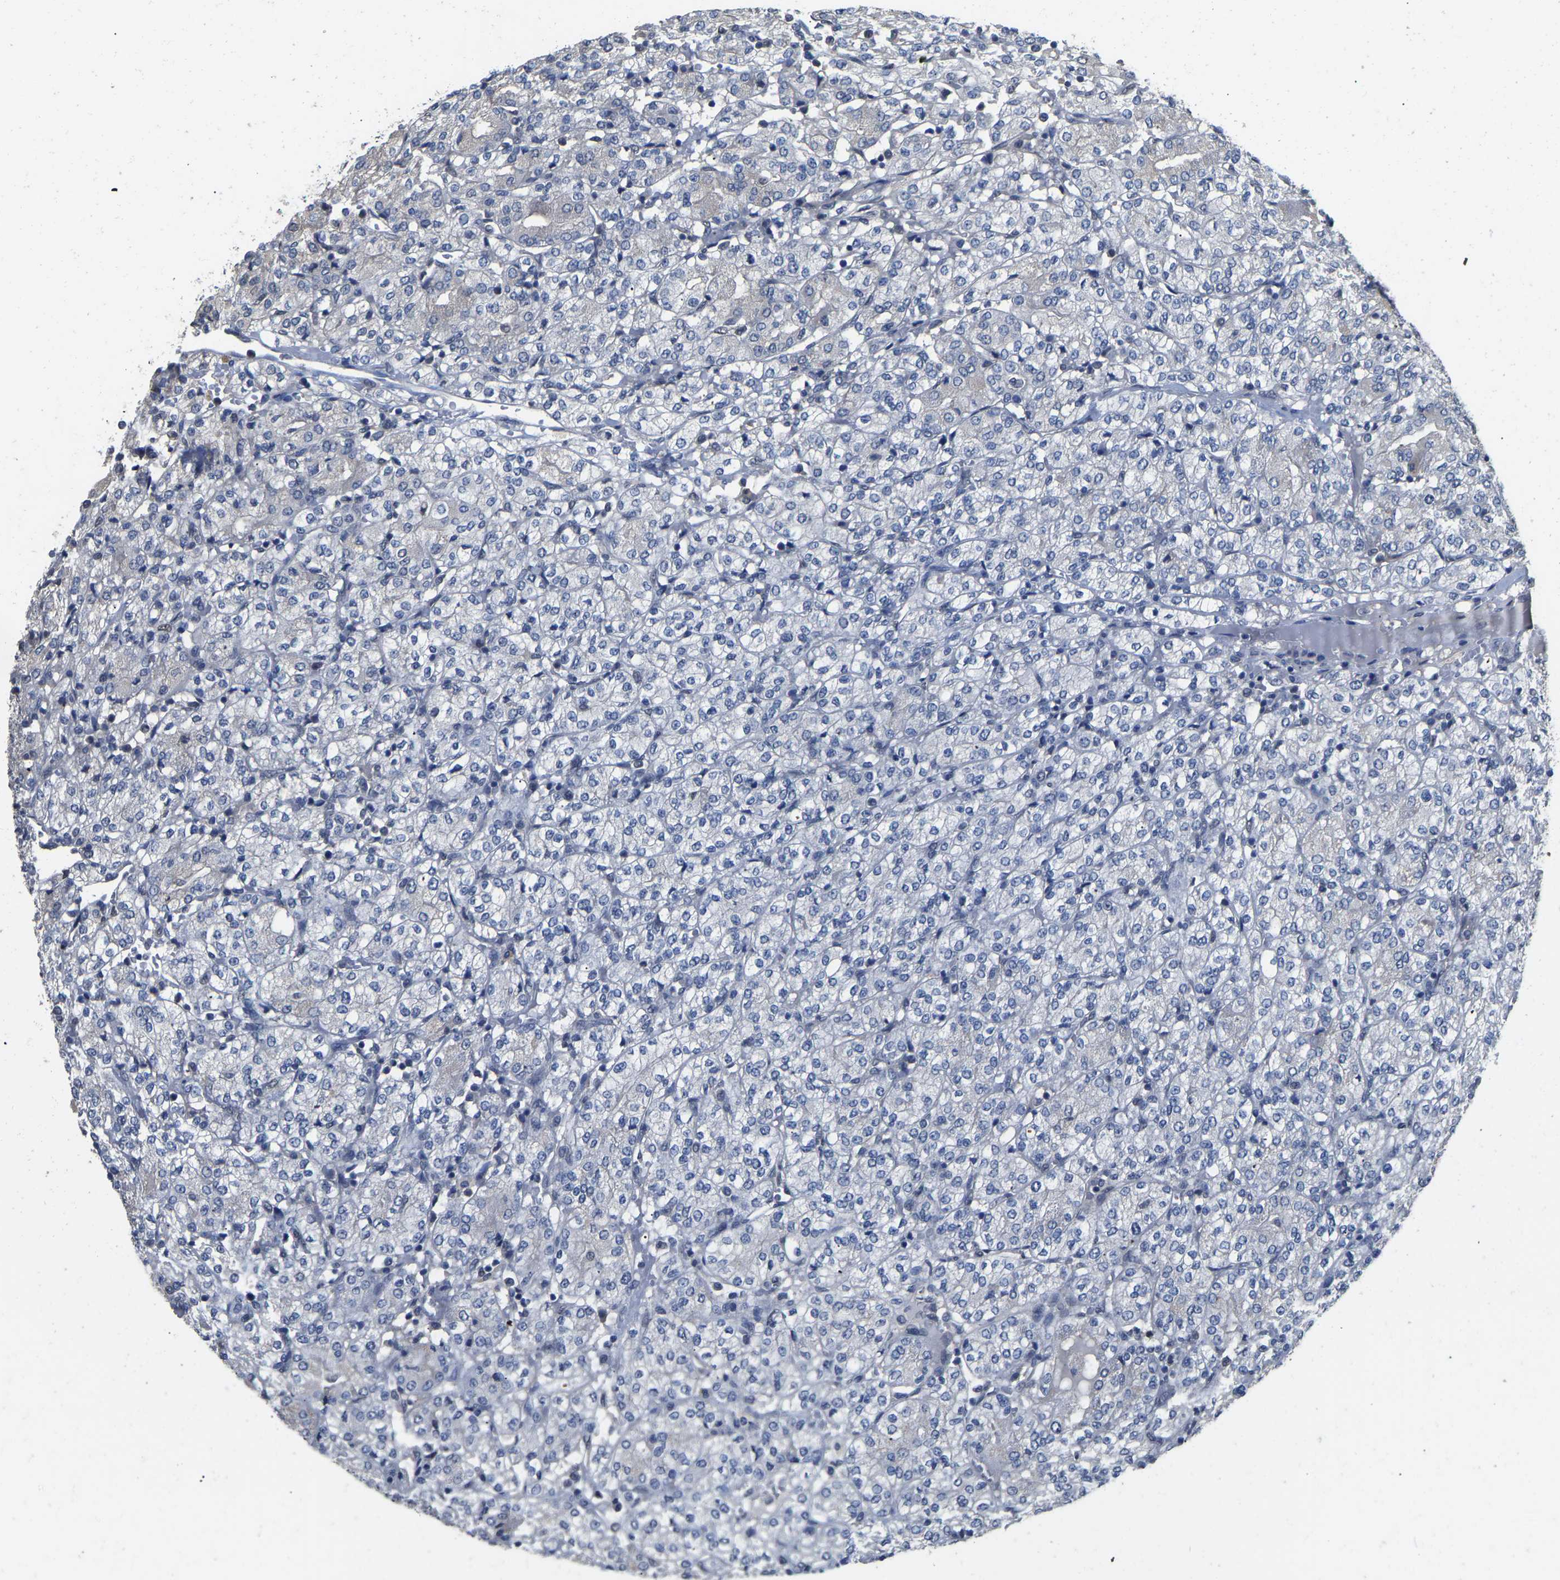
{"staining": {"intensity": "negative", "quantity": "none", "location": "none"}, "tissue": "renal cancer", "cell_type": "Tumor cells", "image_type": "cancer", "snomed": [{"axis": "morphology", "description": "Adenocarcinoma, NOS"}, {"axis": "topography", "description": "Kidney"}], "caption": "Immunohistochemistry (IHC) image of renal cancer (adenocarcinoma) stained for a protein (brown), which reveals no staining in tumor cells.", "gene": "QKI", "patient": {"sex": "male", "age": 77}}